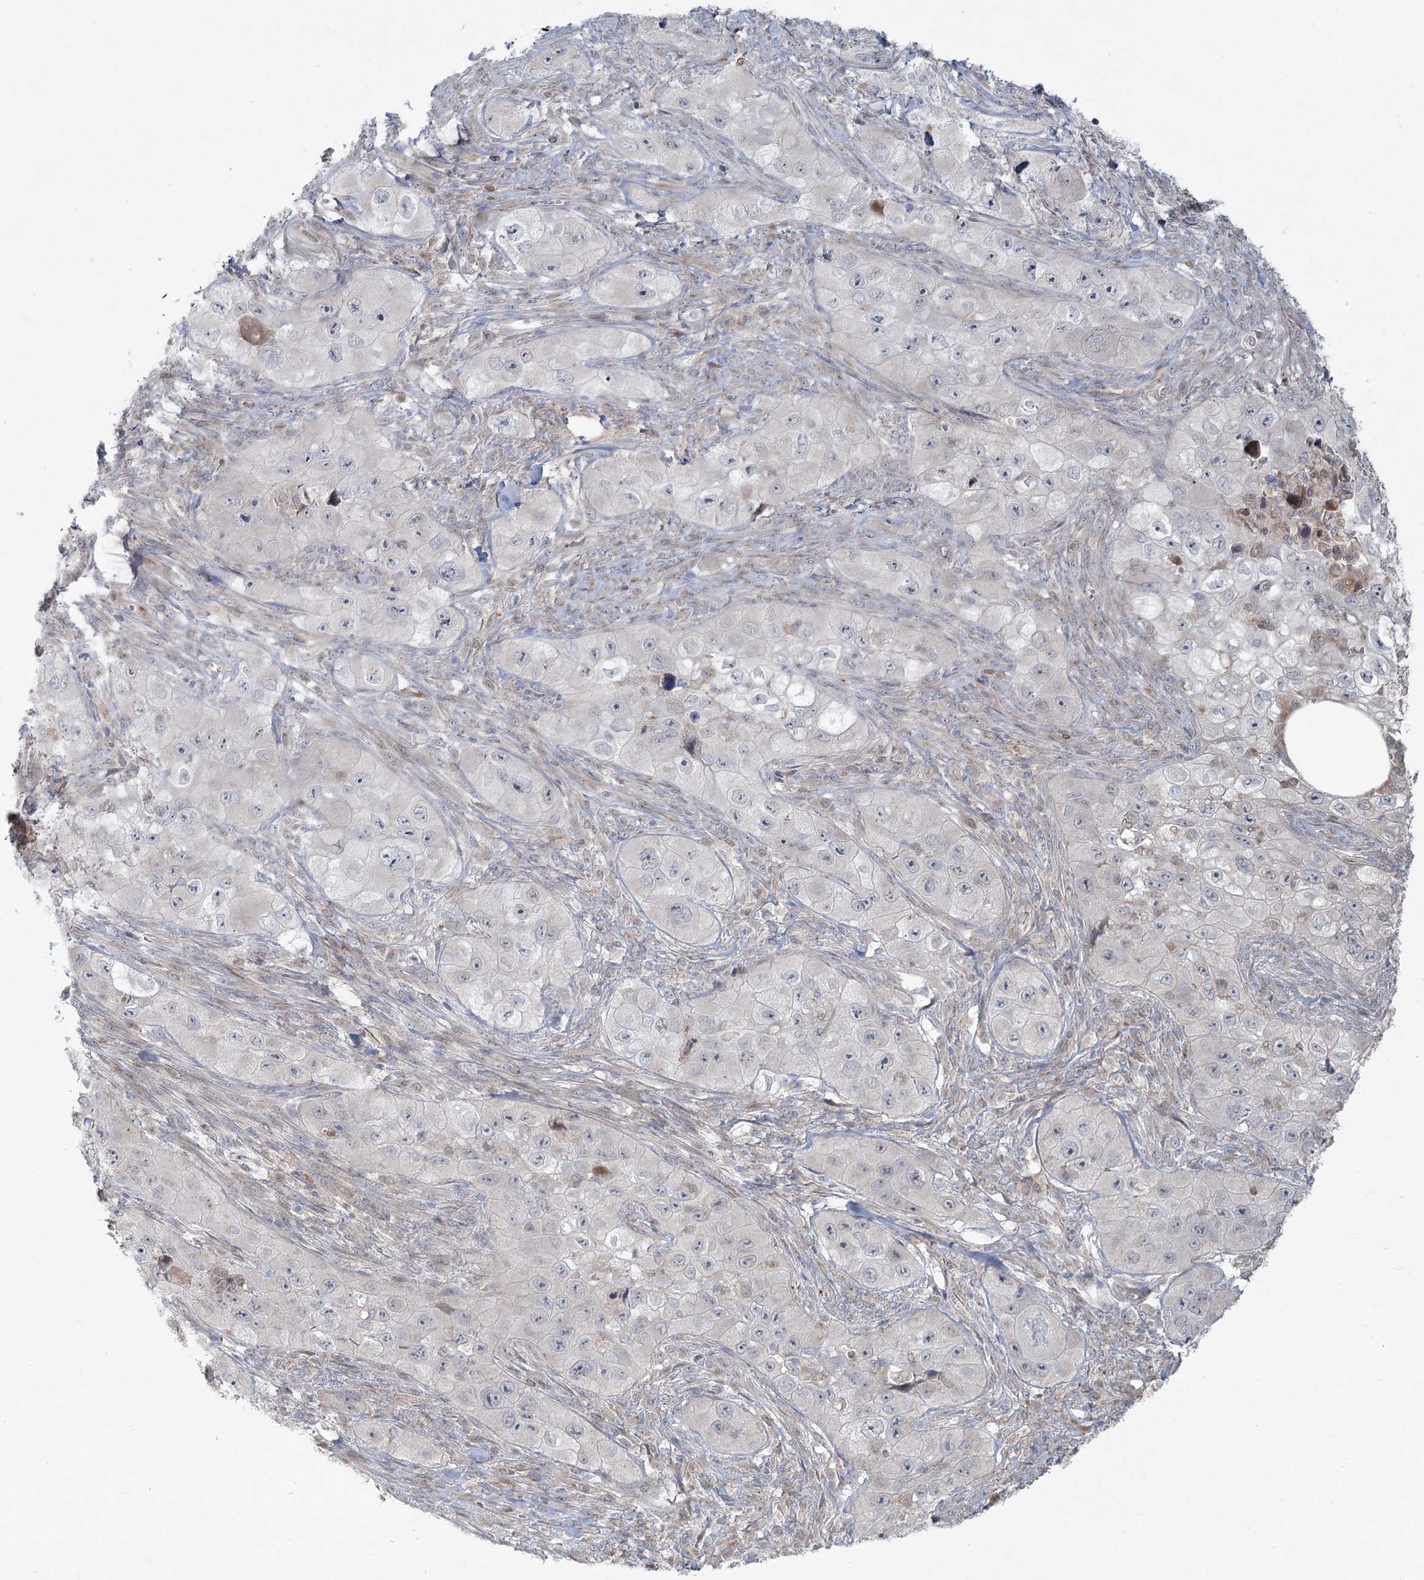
{"staining": {"intensity": "negative", "quantity": "none", "location": "none"}, "tissue": "skin cancer", "cell_type": "Tumor cells", "image_type": "cancer", "snomed": [{"axis": "morphology", "description": "Squamous cell carcinoma, NOS"}, {"axis": "topography", "description": "Skin"}, {"axis": "topography", "description": "Subcutis"}], "caption": "Skin squamous cell carcinoma stained for a protein using immunohistochemistry (IHC) exhibits no expression tumor cells.", "gene": "LRP2BP", "patient": {"sex": "male", "age": 73}}